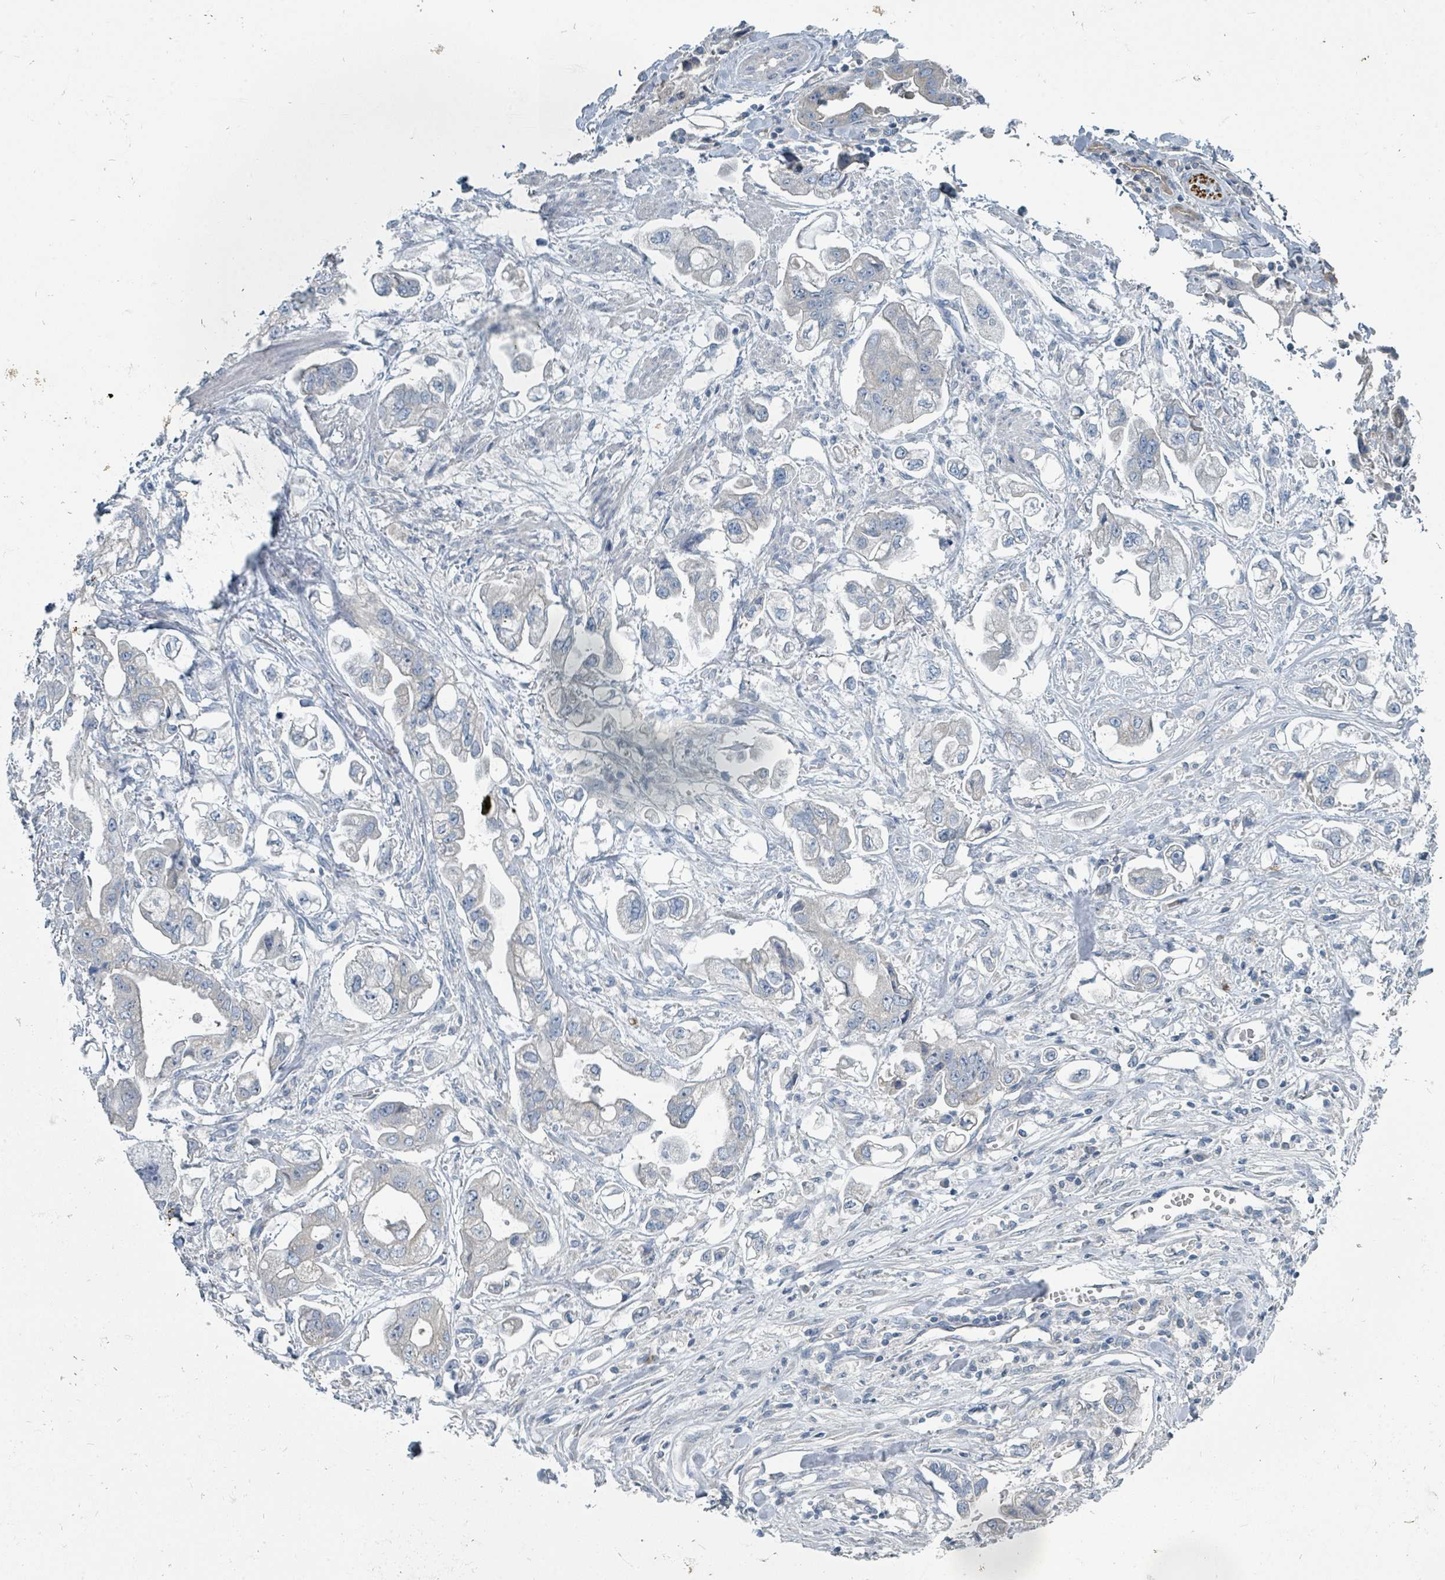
{"staining": {"intensity": "negative", "quantity": "none", "location": "none"}, "tissue": "stomach cancer", "cell_type": "Tumor cells", "image_type": "cancer", "snomed": [{"axis": "morphology", "description": "Adenocarcinoma, NOS"}, {"axis": "topography", "description": "Stomach"}], "caption": "This image is of stomach cancer (adenocarcinoma) stained with immunohistochemistry (IHC) to label a protein in brown with the nuclei are counter-stained blue. There is no expression in tumor cells.", "gene": "RASA4", "patient": {"sex": "male", "age": 62}}